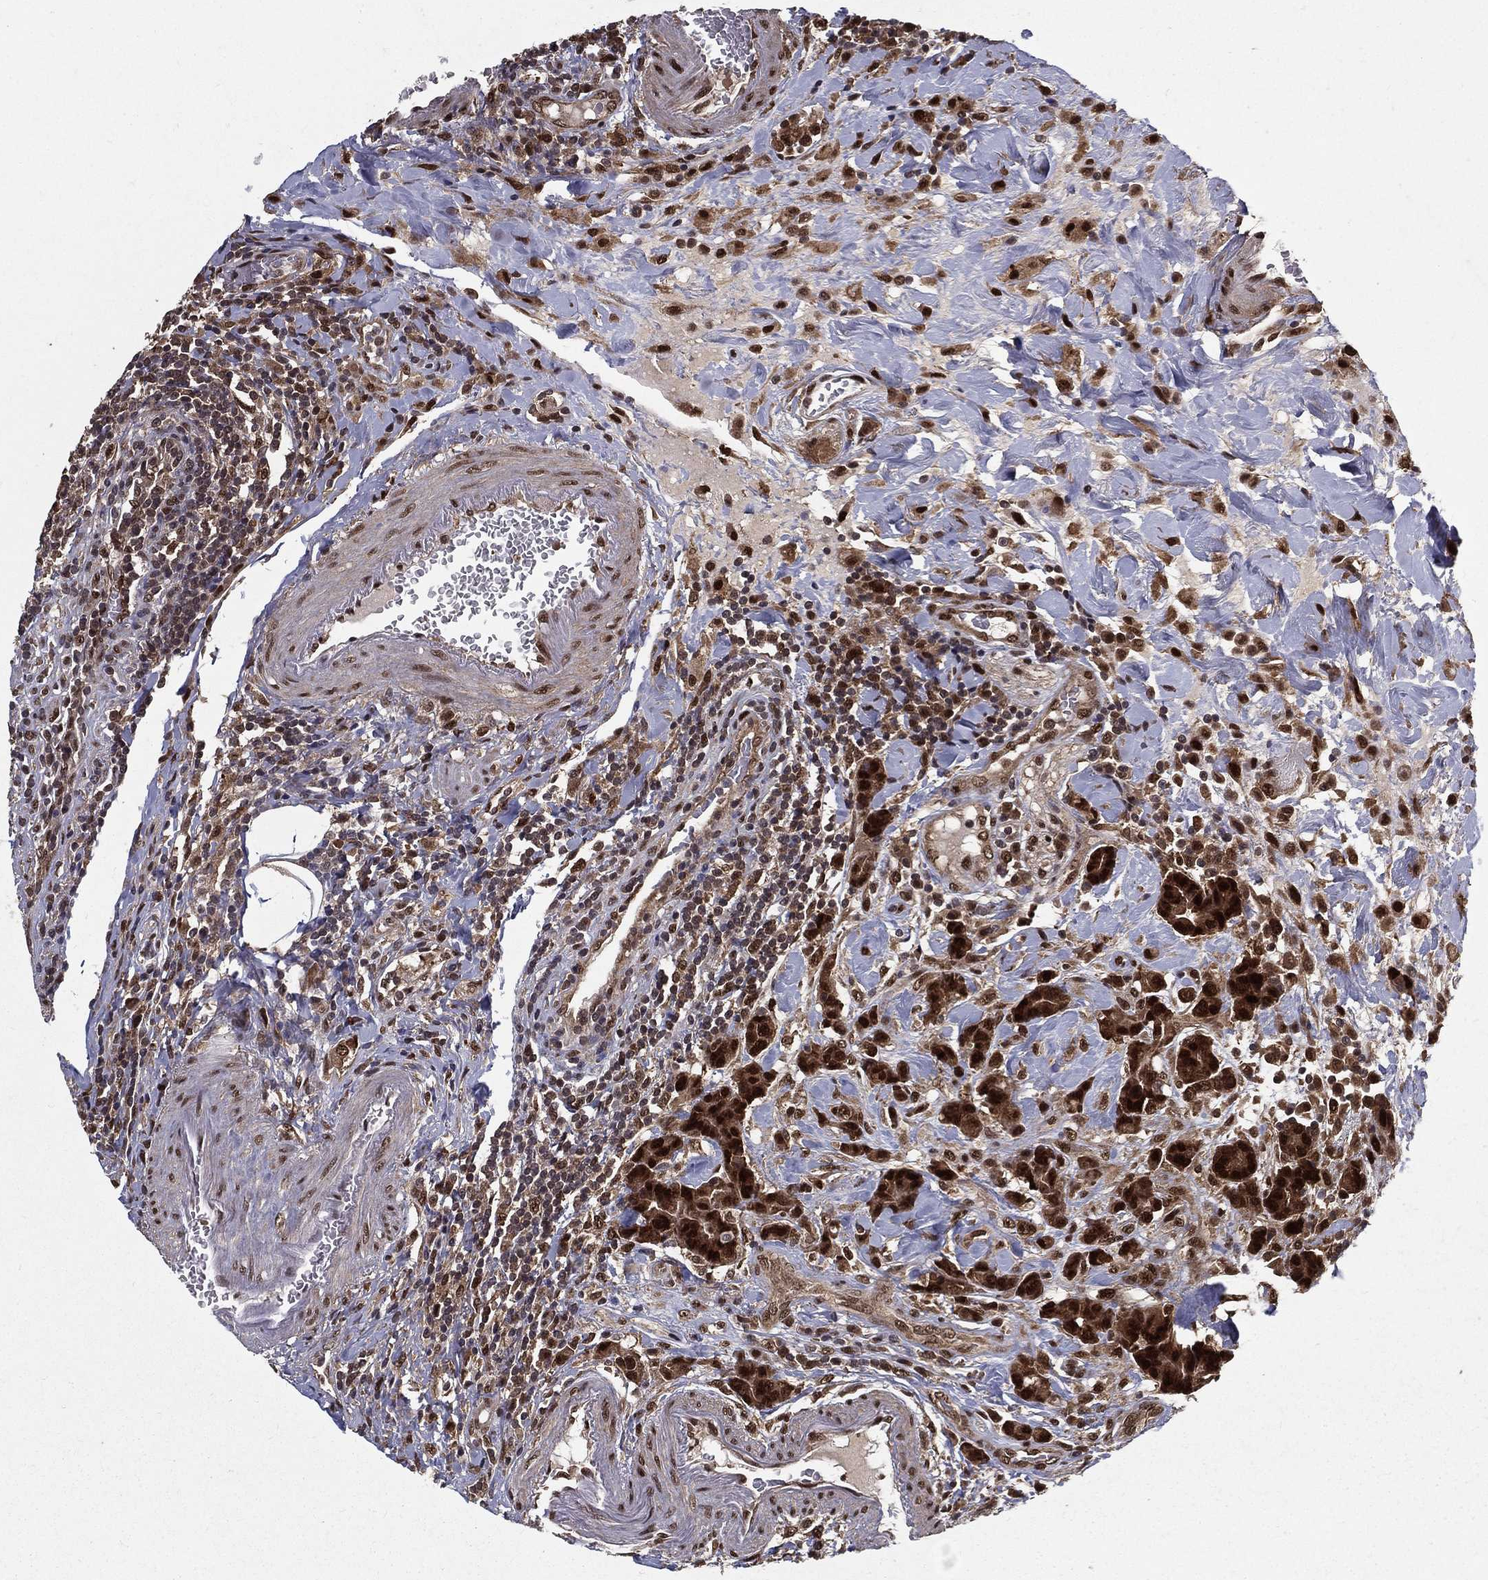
{"staining": {"intensity": "strong", "quantity": ">75%", "location": "cytoplasmic/membranous,nuclear"}, "tissue": "colorectal cancer", "cell_type": "Tumor cells", "image_type": "cancer", "snomed": [{"axis": "morphology", "description": "Adenocarcinoma, NOS"}, {"axis": "topography", "description": "Colon"}], "caption": "Immunohistochemical staining of colorectal cancer exhibits strong cytoplasmic/membranous and nuclear protein positivity in about >75% of tumor cells. The protein of interest is stained brown, and the nuclei are stained in blue (DAB (3,3'-diaminobenzidine) IHC with brightfield microscopy, high magnification).", "gene": "CARM1", "patient": {"sex": "female", "age": 69}}